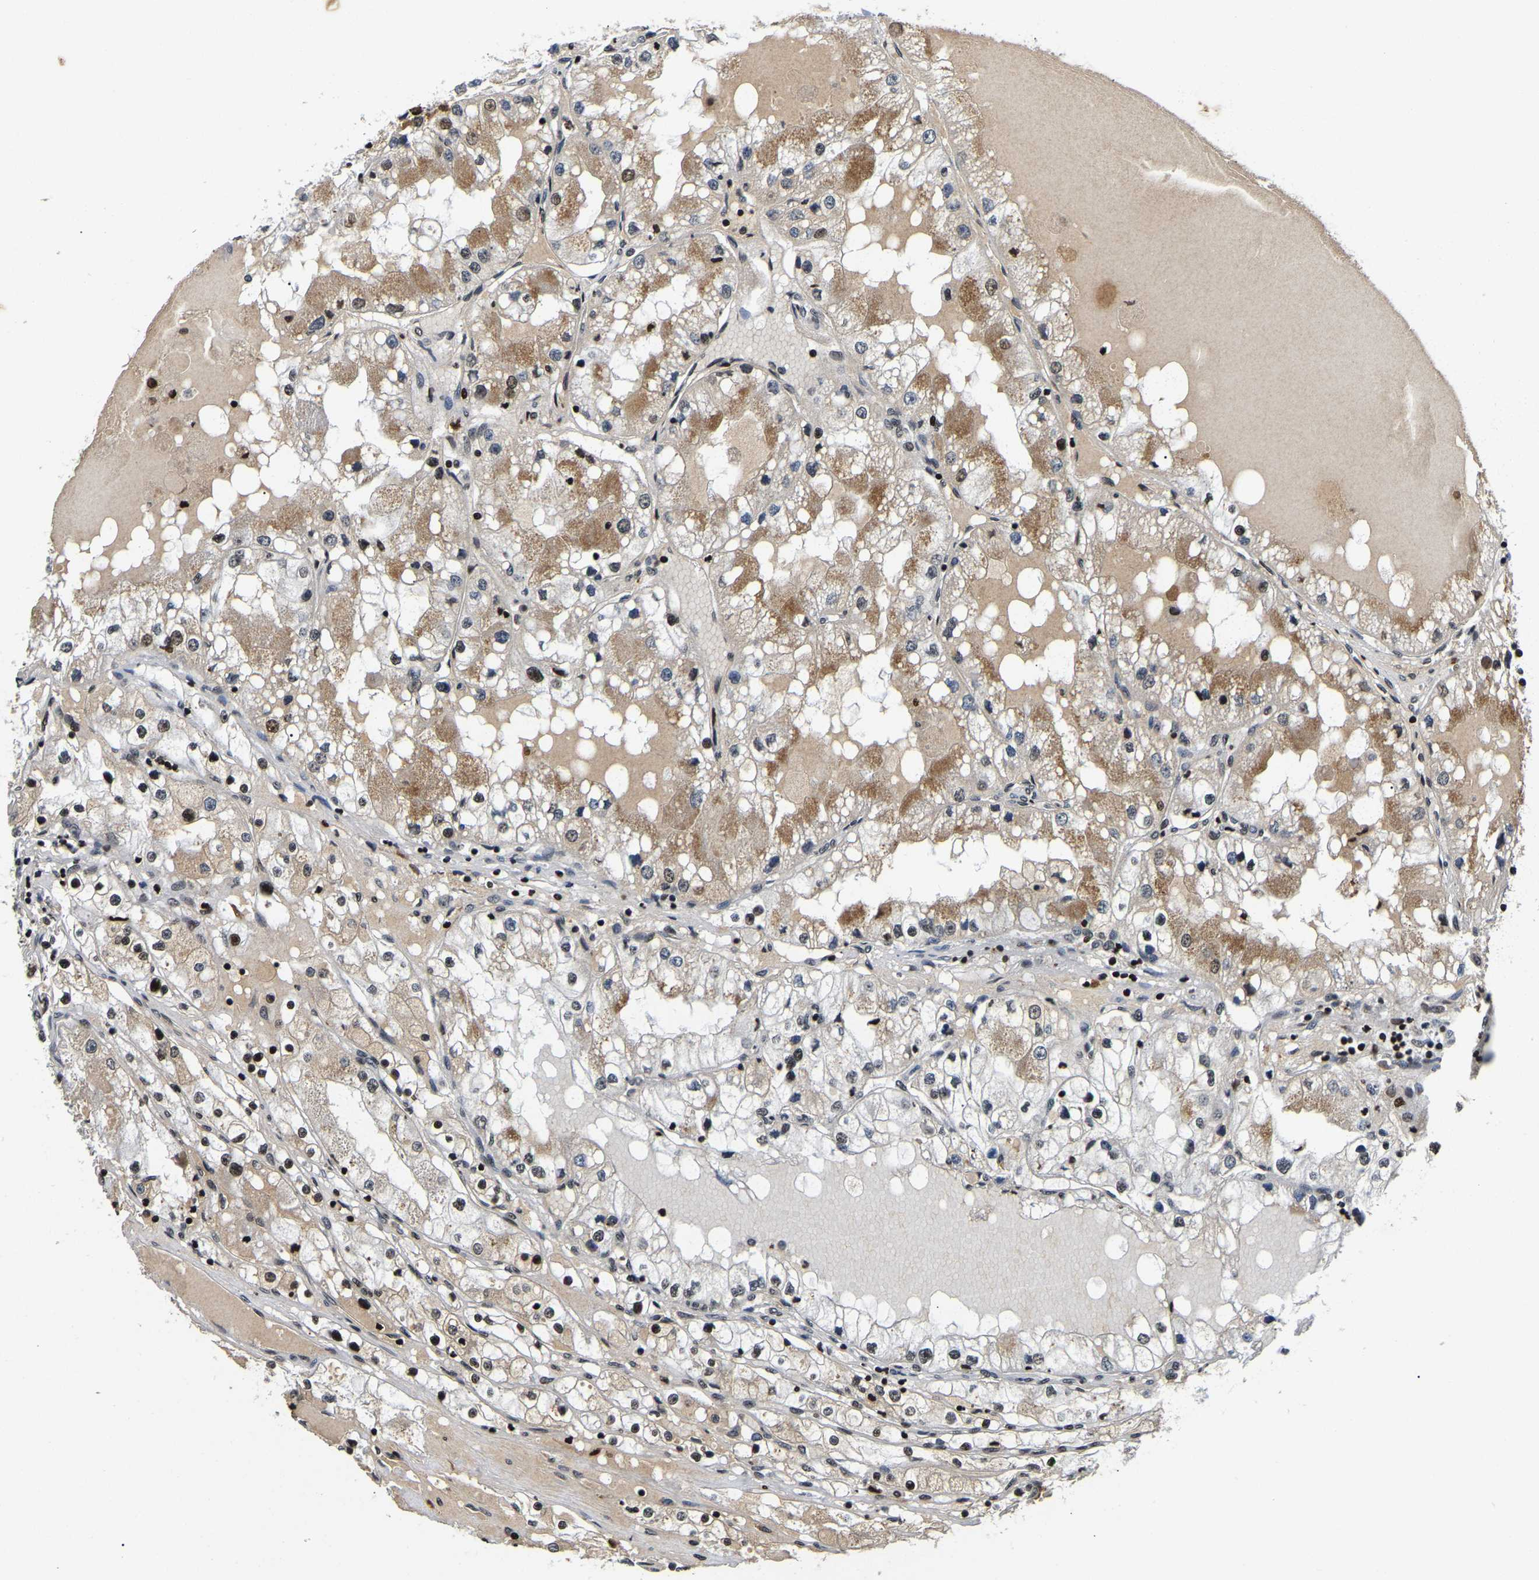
{"staining": {"intensity": "moderate", "quantity": "<25%", "location": "cytoplasmic/membranous,nuclear"}, "tissue": "renal cancer", "cell_type": "Tumor cells", "image_type": "cancer", "snomed": [{"axis": "morphology", "description": "Adenocarcinoma, NOS"}, {"axis": "topography", "description": "Kidney"}], "caption": "Immunohistochemistry (IHC) (DAB) staining of human renal cancer (adenocarcinoma) exhibits moderate cytoplasmic/membranous and nuclear protein expression in about <25% of tumor cells.", "gene": "LRRC61", "patient": {"sex": "male", "age": 68}}